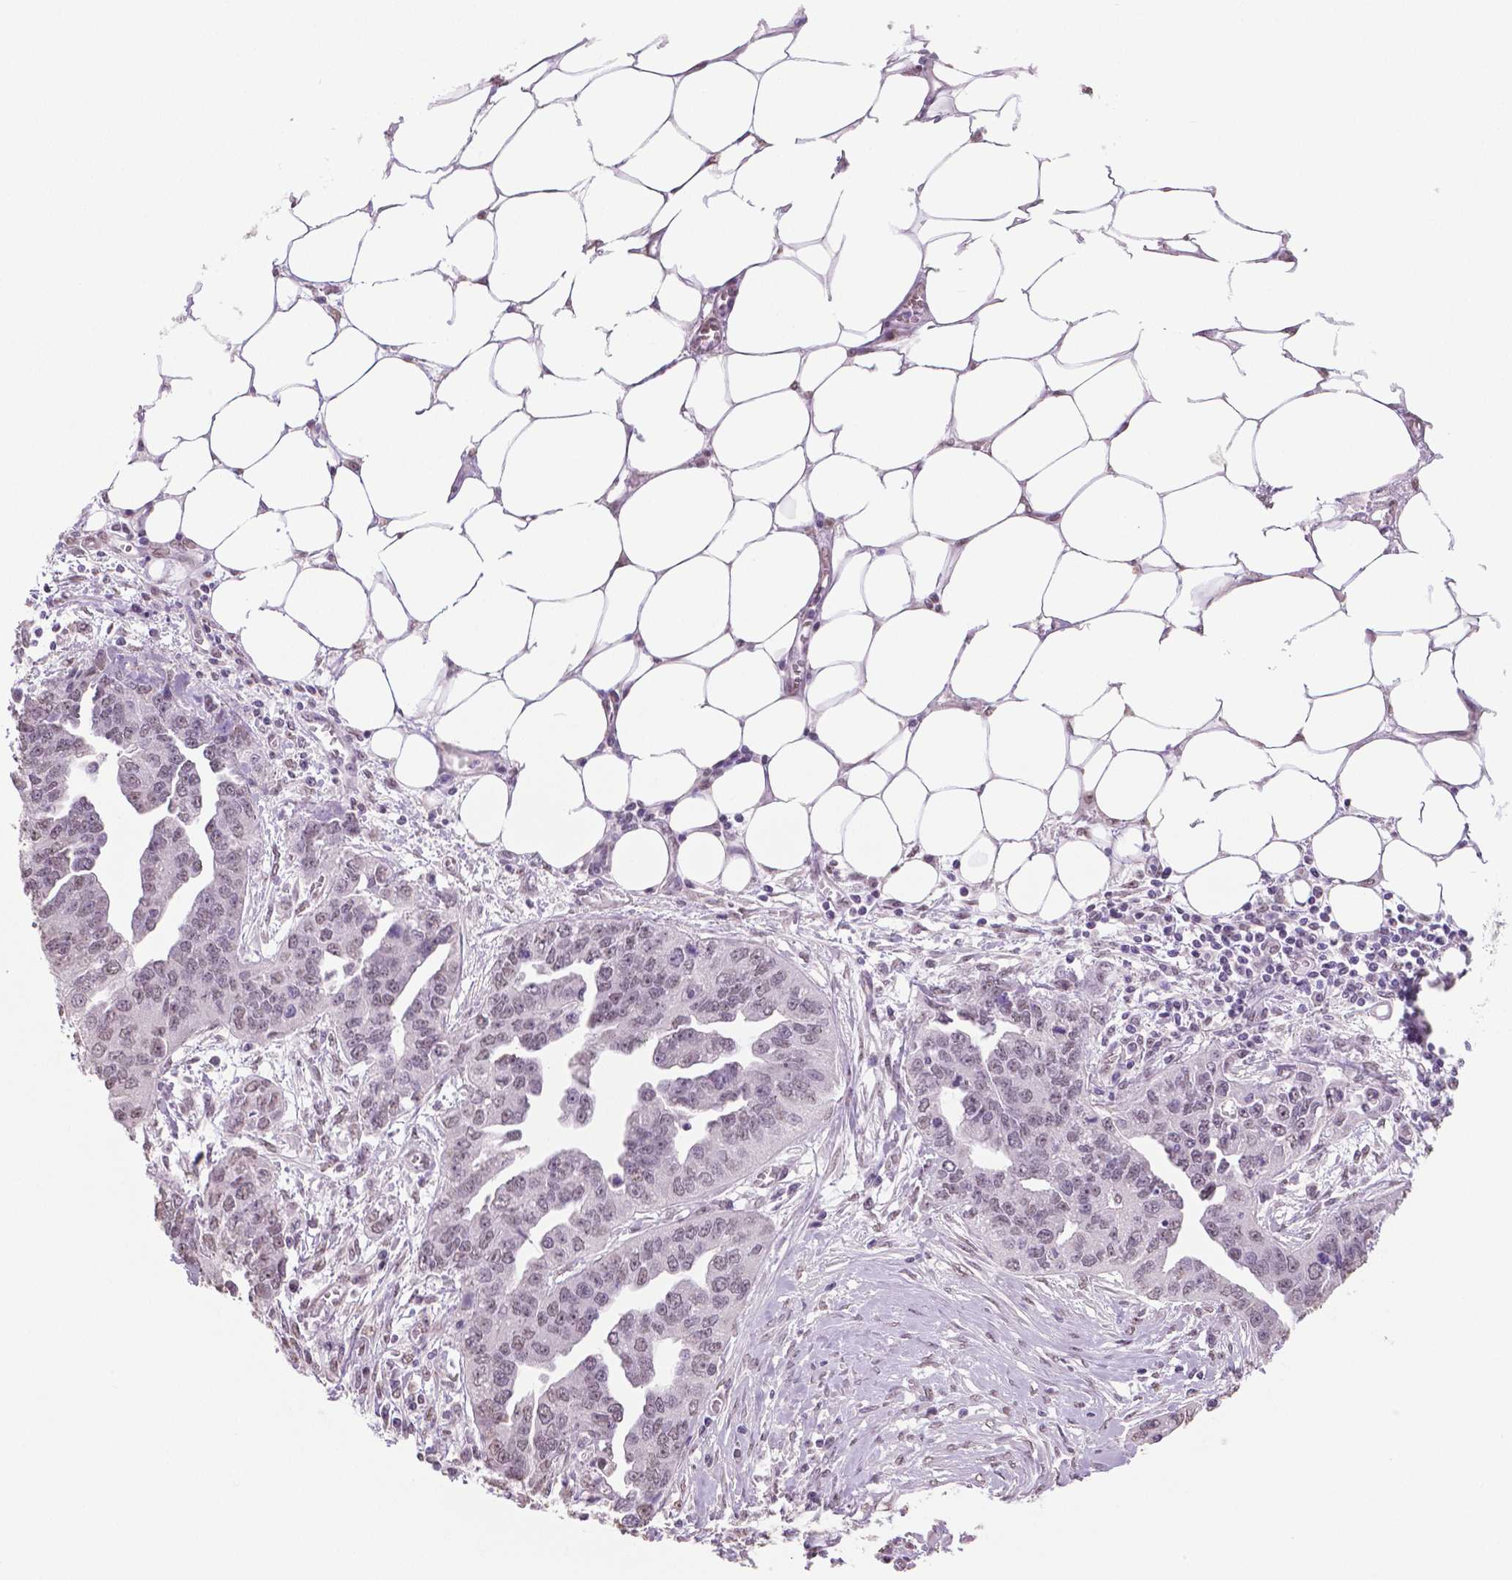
{"staining": {"intensity": "negative", "quantity": "none", "location": "none"}, "tissue": "ovarian cancer", "cell_type": "Tumor cells", "image_type": "cancer", "snomed": [{"axis": "morphology", "description": "Cystadenocarcinoma, serous, NOS"}, {"axis": "topography", "description": "Ovary"}], "caption": "Immunohistochemical staining of ovarian cancer shows no significant expression in tumor cells.", "gene": "IGF2BP1", "patient": {"sex": "female", "age": 75}}